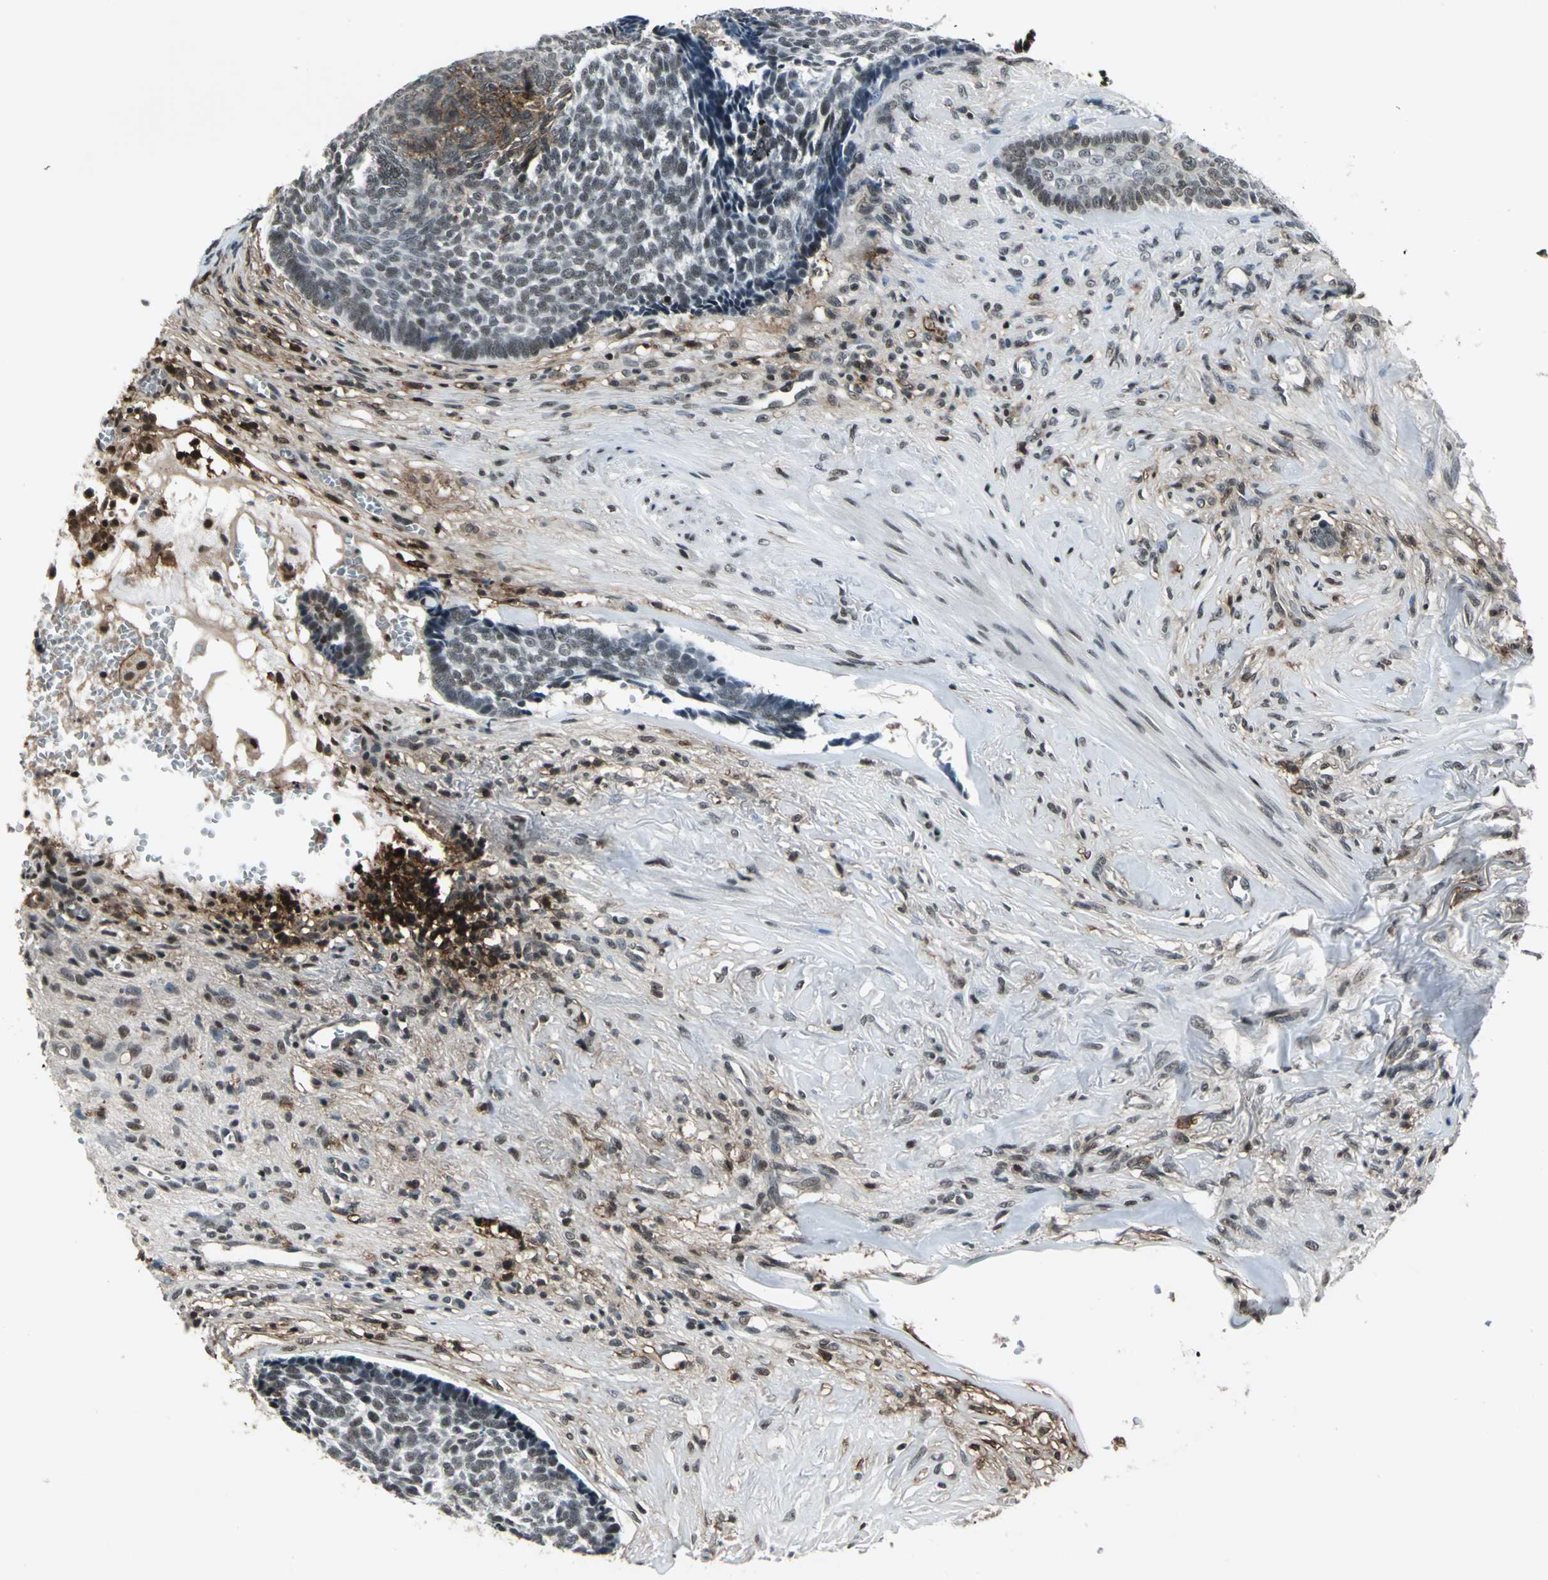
{"staining": {"intensity": "weak", "quantity": "<25%", "location": "nuclear"}, "tissue": "skin cancer", "cell_type": "Tumor cells", "image_type": "cancer", "snomed": [{"axis": "morphology", "description": "Basal cell carcinoma"}, {"axis": "topography", "description": "Skin"}], "caption": "Tumor cells are negative for protein expression in human skin cancer (basal cell carcinoma).", "gene": "NR2C2", "patient": {"sex": "male", "age": 84}}